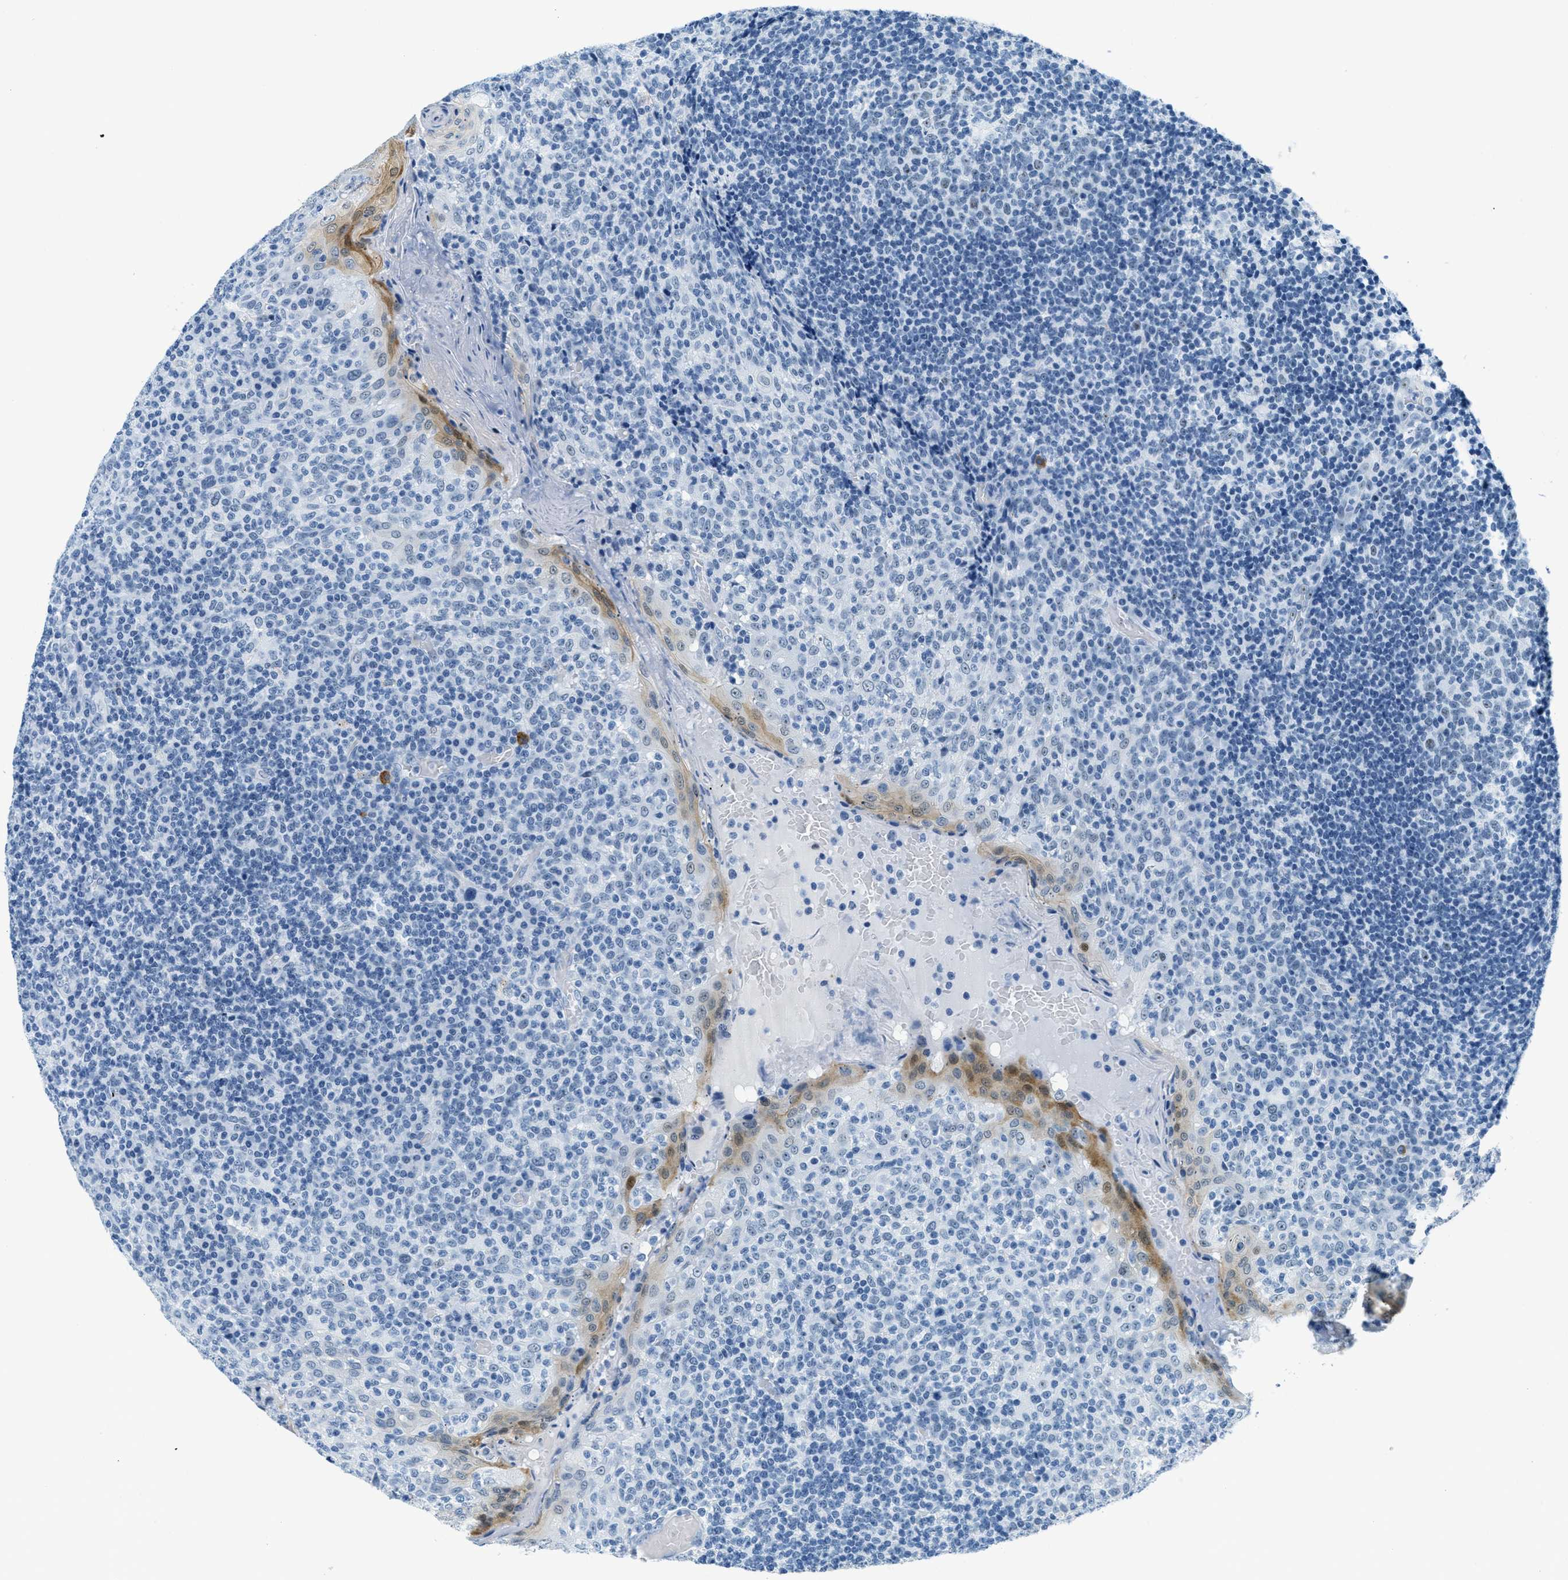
{"staining": {"intensity": "negative", "quantity": "none", "location": "none"}, "tissue": "tonsil", "cell_type": "Germinal center cells", "image_type": "normal", "snomed": [{"axis": "morphology", "description": "Normal tissue, NOS"}, {"axis": "topography", "description": "Tonsil"}], "caption": "Germinal center cells show no significant expression in normal tonsil. Nuclei are stained in blue.", "gene": "PLA2G2A", "patient": {"sex": "female", "age": 19}}